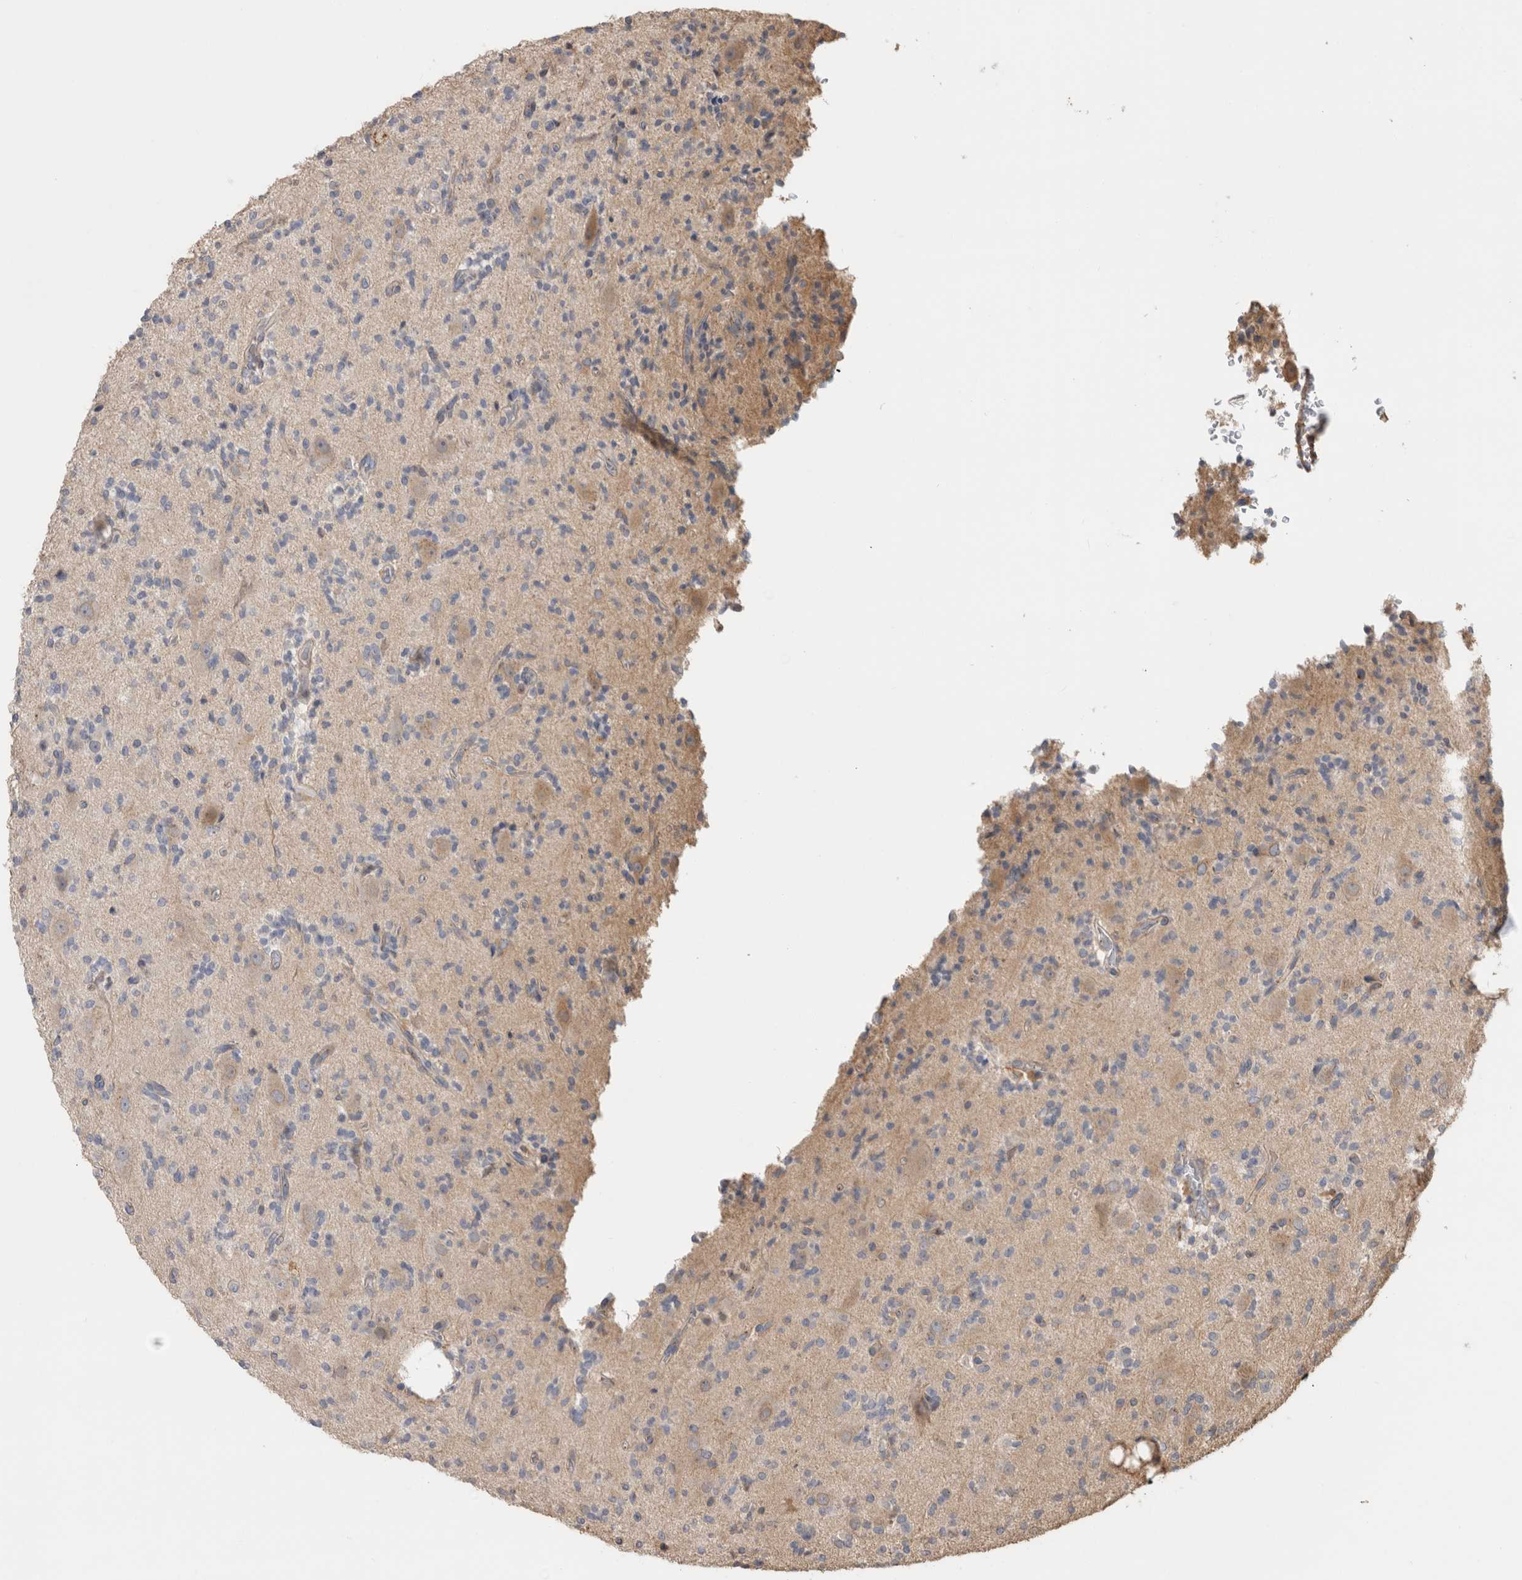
{"staining": {"intensity": "negative", "quantity": "none", "location": "none"}, "tissue": "glioma", "cell_type": "Tumor cells", "image_type": "cancer", "snomed": [{"axis": "morphology", "description": "Glioma, malignant, High grade"}, {"axis": "topography", "description": "Brain"}], "caption": "A high-resolution image shows immunohistochemistry (IHC) staining of glioma, which exhibits no significant staining in tumor cells.", "gene": "CLIP1", "patient": {"sex": "male", "age": 34}}